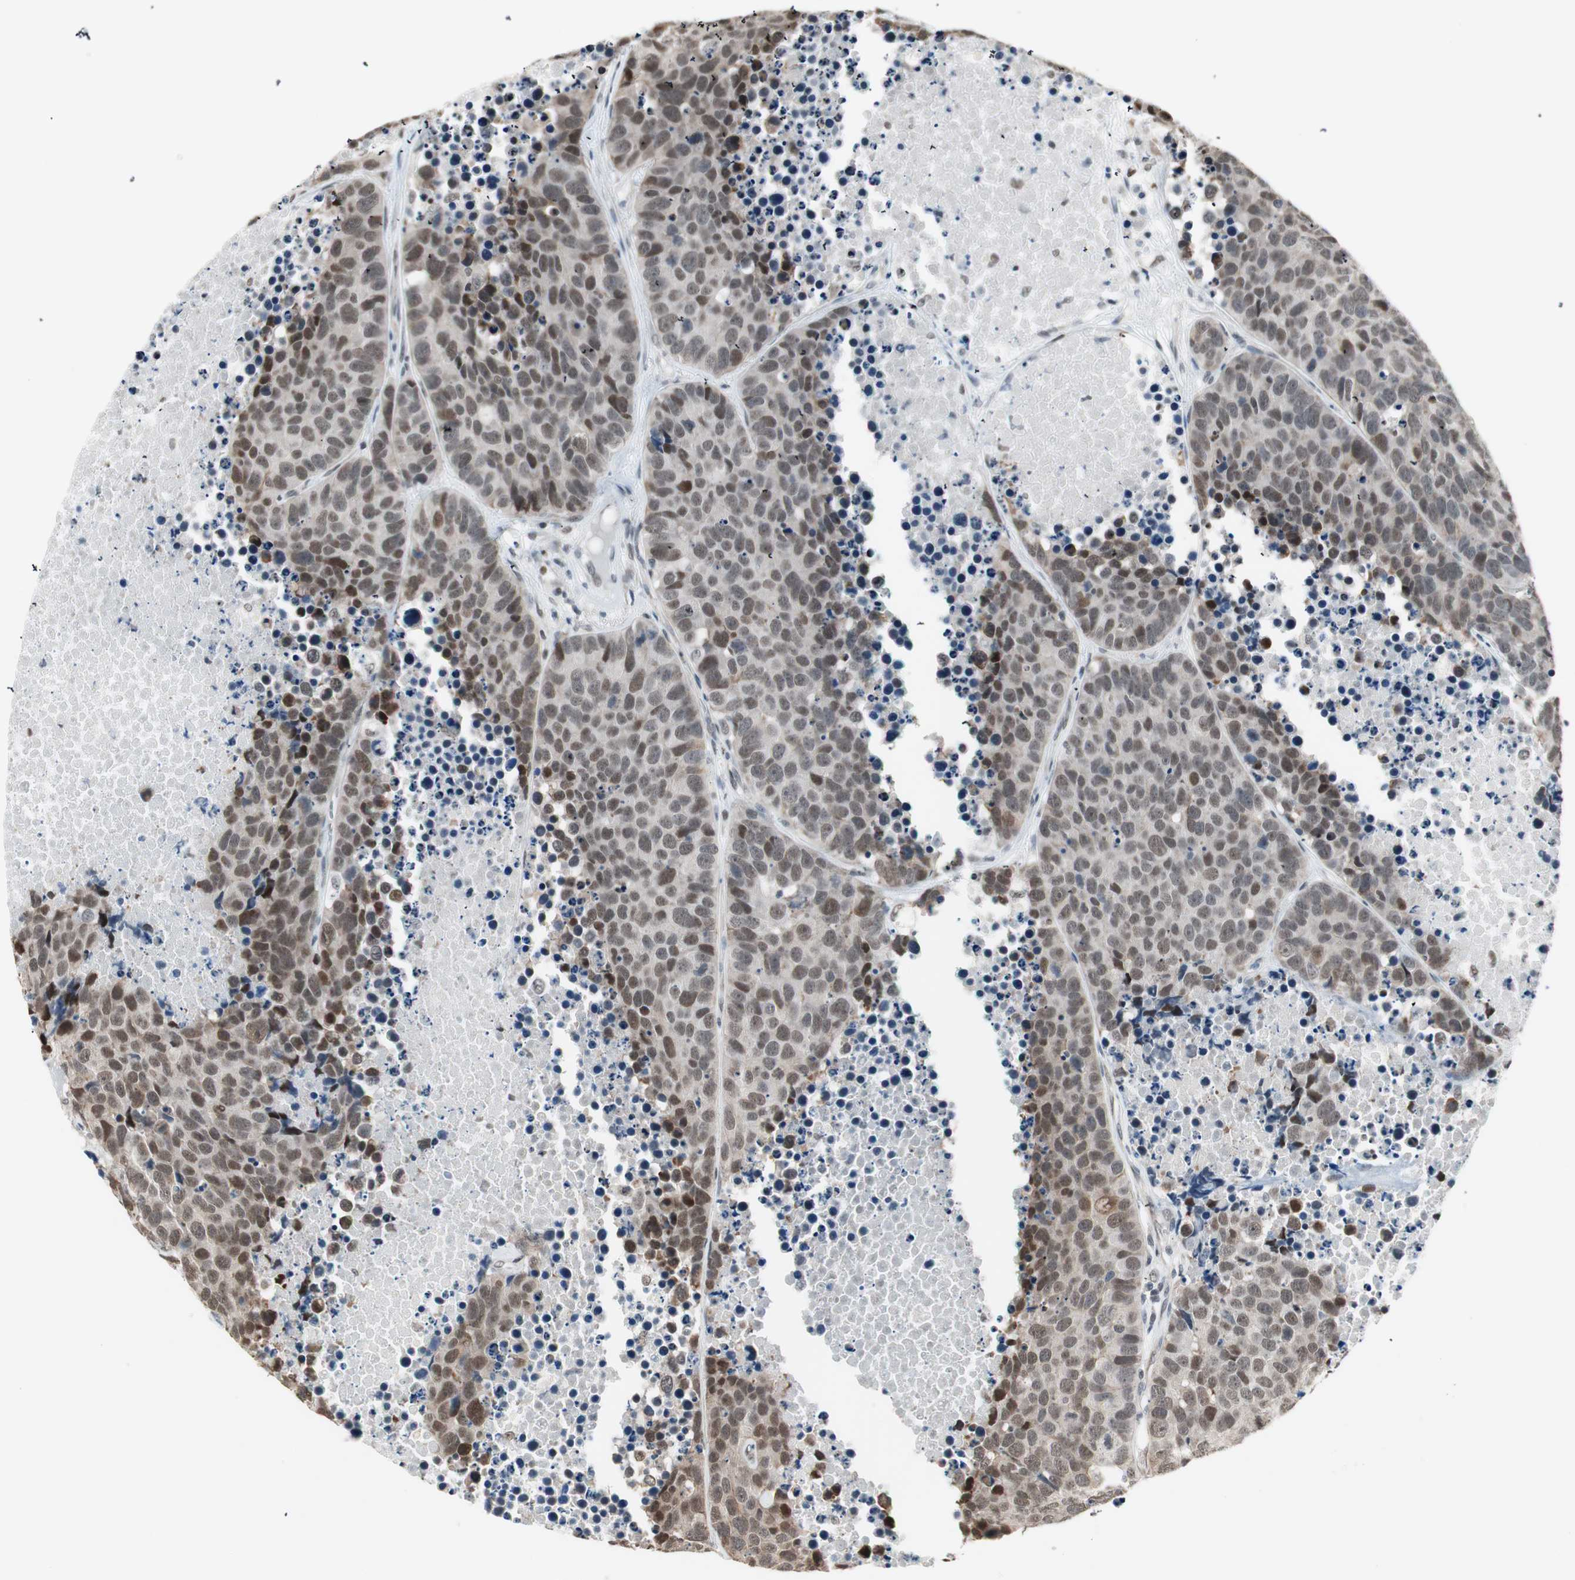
{"staining": {"intensity": "moderate", "quantity": ">75%", "location": "cytoplasmic/membranous,nuclear"}, "tissue": "carcinoid", "cell_type": "Tumor cells", "image_type": "cancer", "snomed": [{"axis": "morphology", "description": "Carcinoid, malignant, NOS"}, {"axis": "topography", "description": "Lung"}], "caption": "Immunohistochemistry micrograph of human carcinoid stained for a protein (brown), which exhibits medium levels of moderate cytoplasmic/membranous and nuclear positivity in approximately >75% of tumor cells.", "gene": "ZBTB17", "patient": {"sex": "male", "age": 60}}